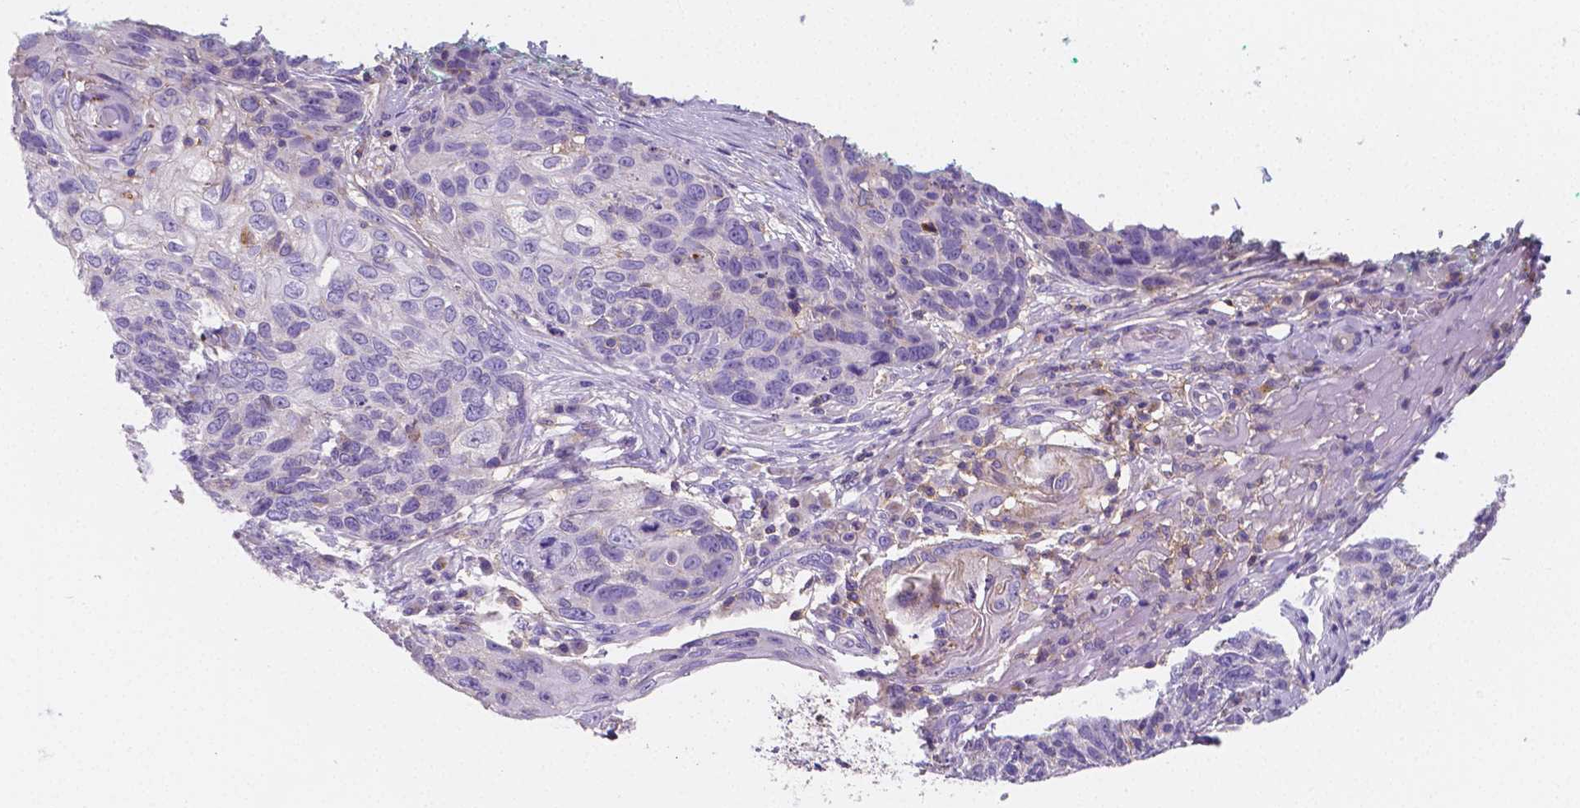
{"staining": {"intensity": "negative", "quantity": "none", "location": "none"}, "tissue": "skin cancer", "cell_type": "Tumor cells", "image_type": "cancer", "snomed": [{"axis": "morphology", "description": "Squamous cell carcinoma, NOS"}, {"axis": "topography", "description": "Skin"}], "caption": "Squamous cell carcinoma (skin) stained for a protein using IHC demonstrates no positivity tumor cells.", "gene": "GABRD", "patient": {"sex": "male", "age": 92}}